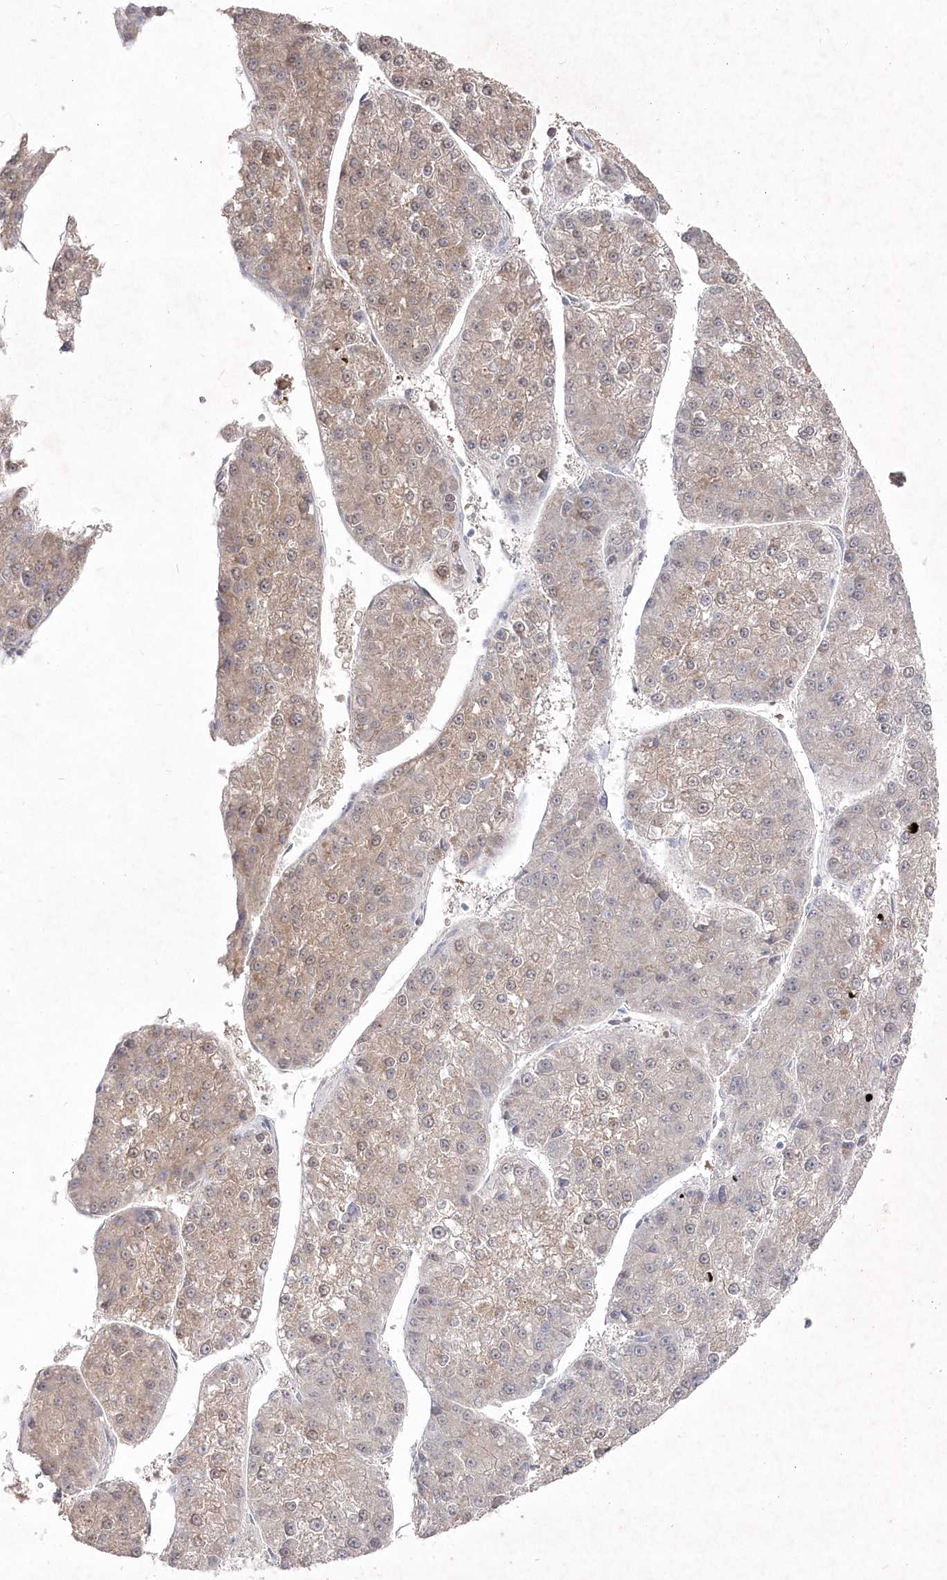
{"staining": {"intensity": "weak", "quantity": "25%-75%", "location": "cytoplasmic/membranous"}, "tissue": "liver cancer", "cell_type": "Tumor cells", "image_type": "cancer", "snomed": [{"axis": "morphology", "description": "Carcinoma, Hepatocellular, NOS"}, {"axis": "topography", "description": "Liver"}], "caption": "Immunohistochemistry photomicrograph of neoplastic tissue: liver cancer stained using immunohistochemistry (IHC) displays low levels of weak protein expression localized specifically in the cytoplasmic/membranous of tumor cells, appearing as a cytoplasmic/membranous brown color.", "gene": "TGFBRAP1", "patient": {"sex": "female", "age": 73}}